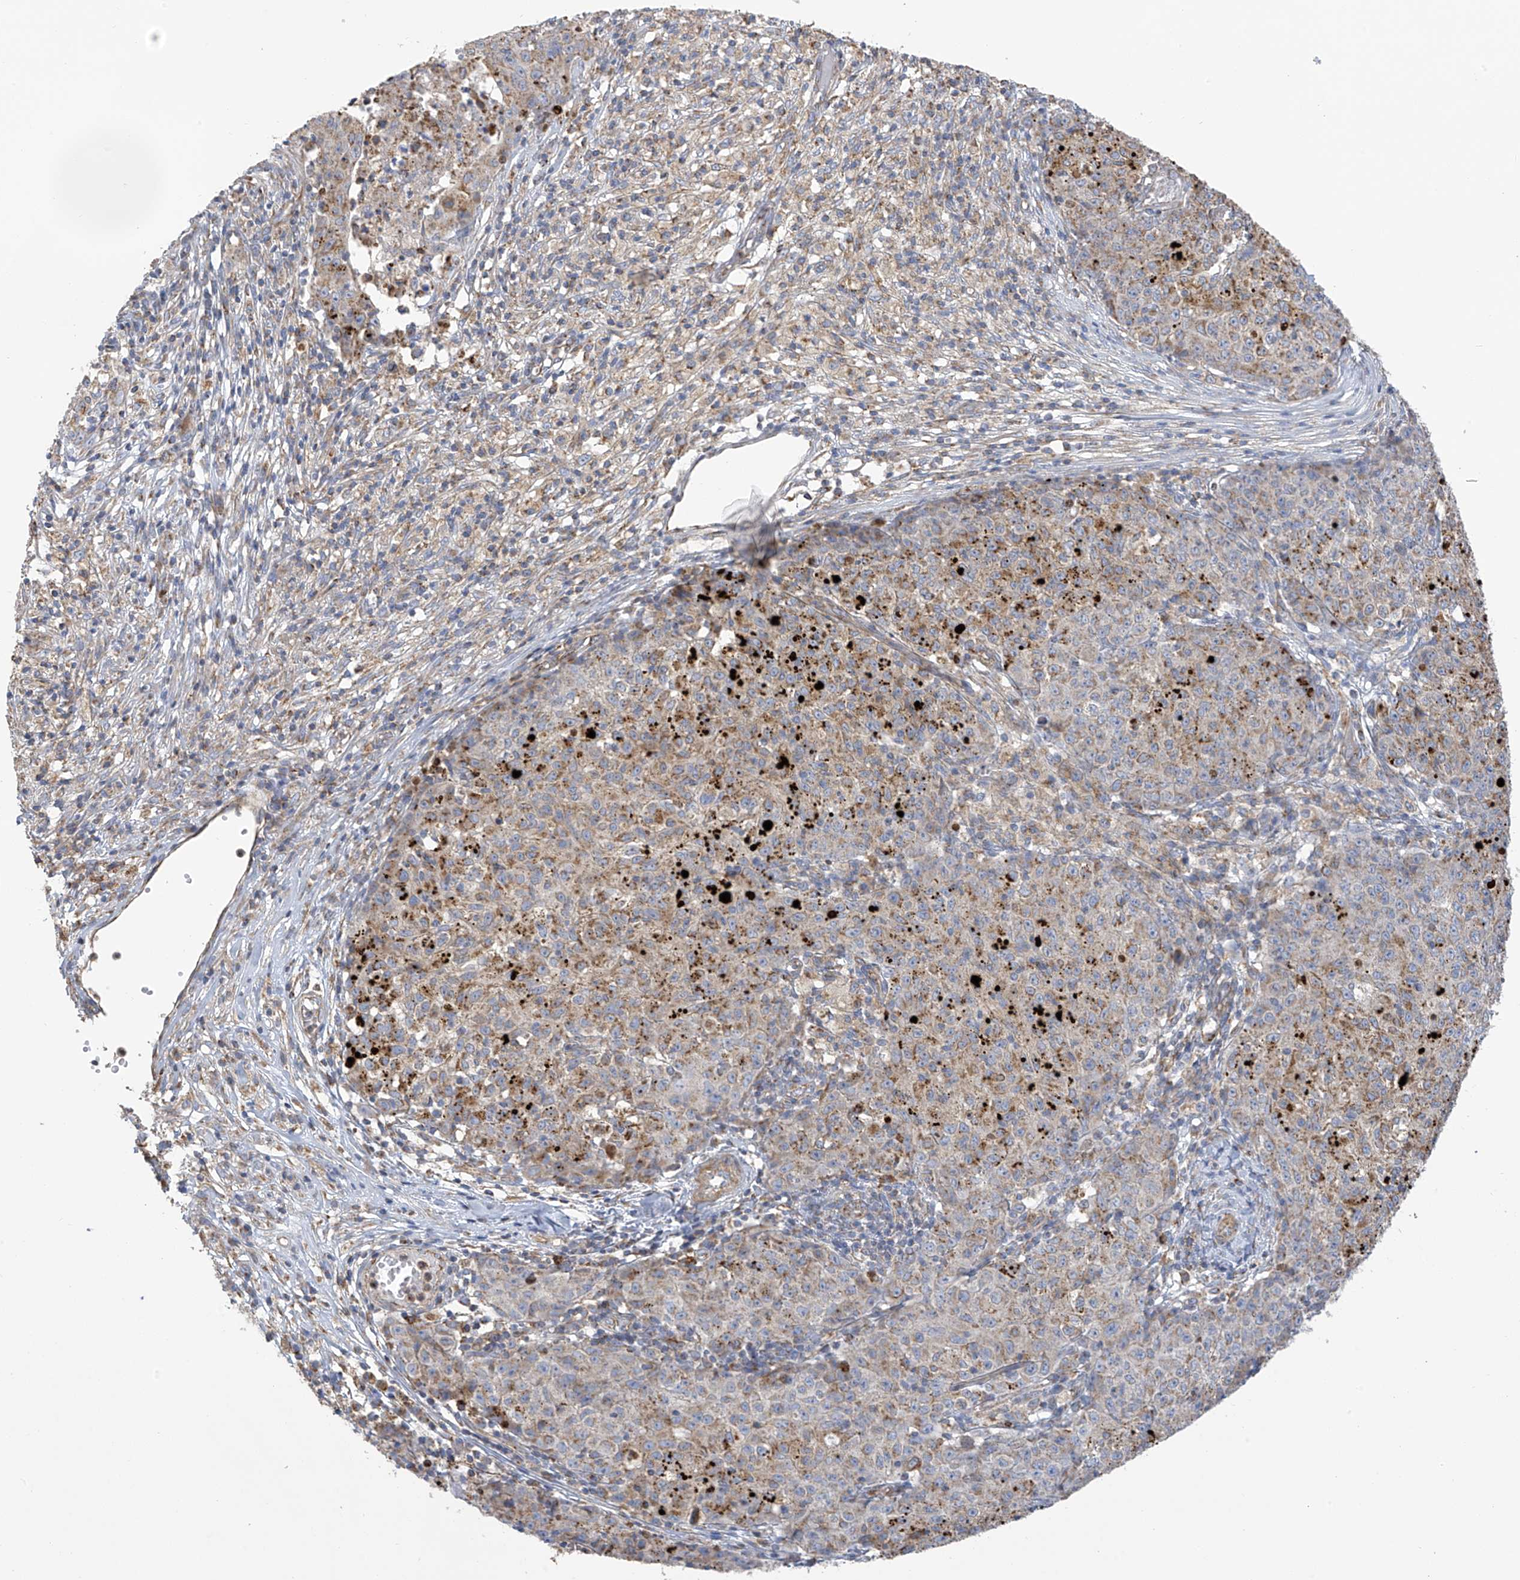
{"staining": {"intensity": "moderate", "quantity": "25%-75%", "location": "cytoplasmic/membranous"}, "tissue": "ovarian cancer", "cell_type": "Tumor cells", "image_type": "cancer", "snomed": [{"axis": "morphology", "description": "Carcinoma, endometroid"}, {"axis": "topography", "description": "Ovary"}], "caption": "The histopathology image shows staining of ovarian cancer, revealing moderate cytoplasmic/membranous protein expression (brown color) within tumor cells.", "gene": "ITM2B", "patient": {"sex": "female", "age": 42}}